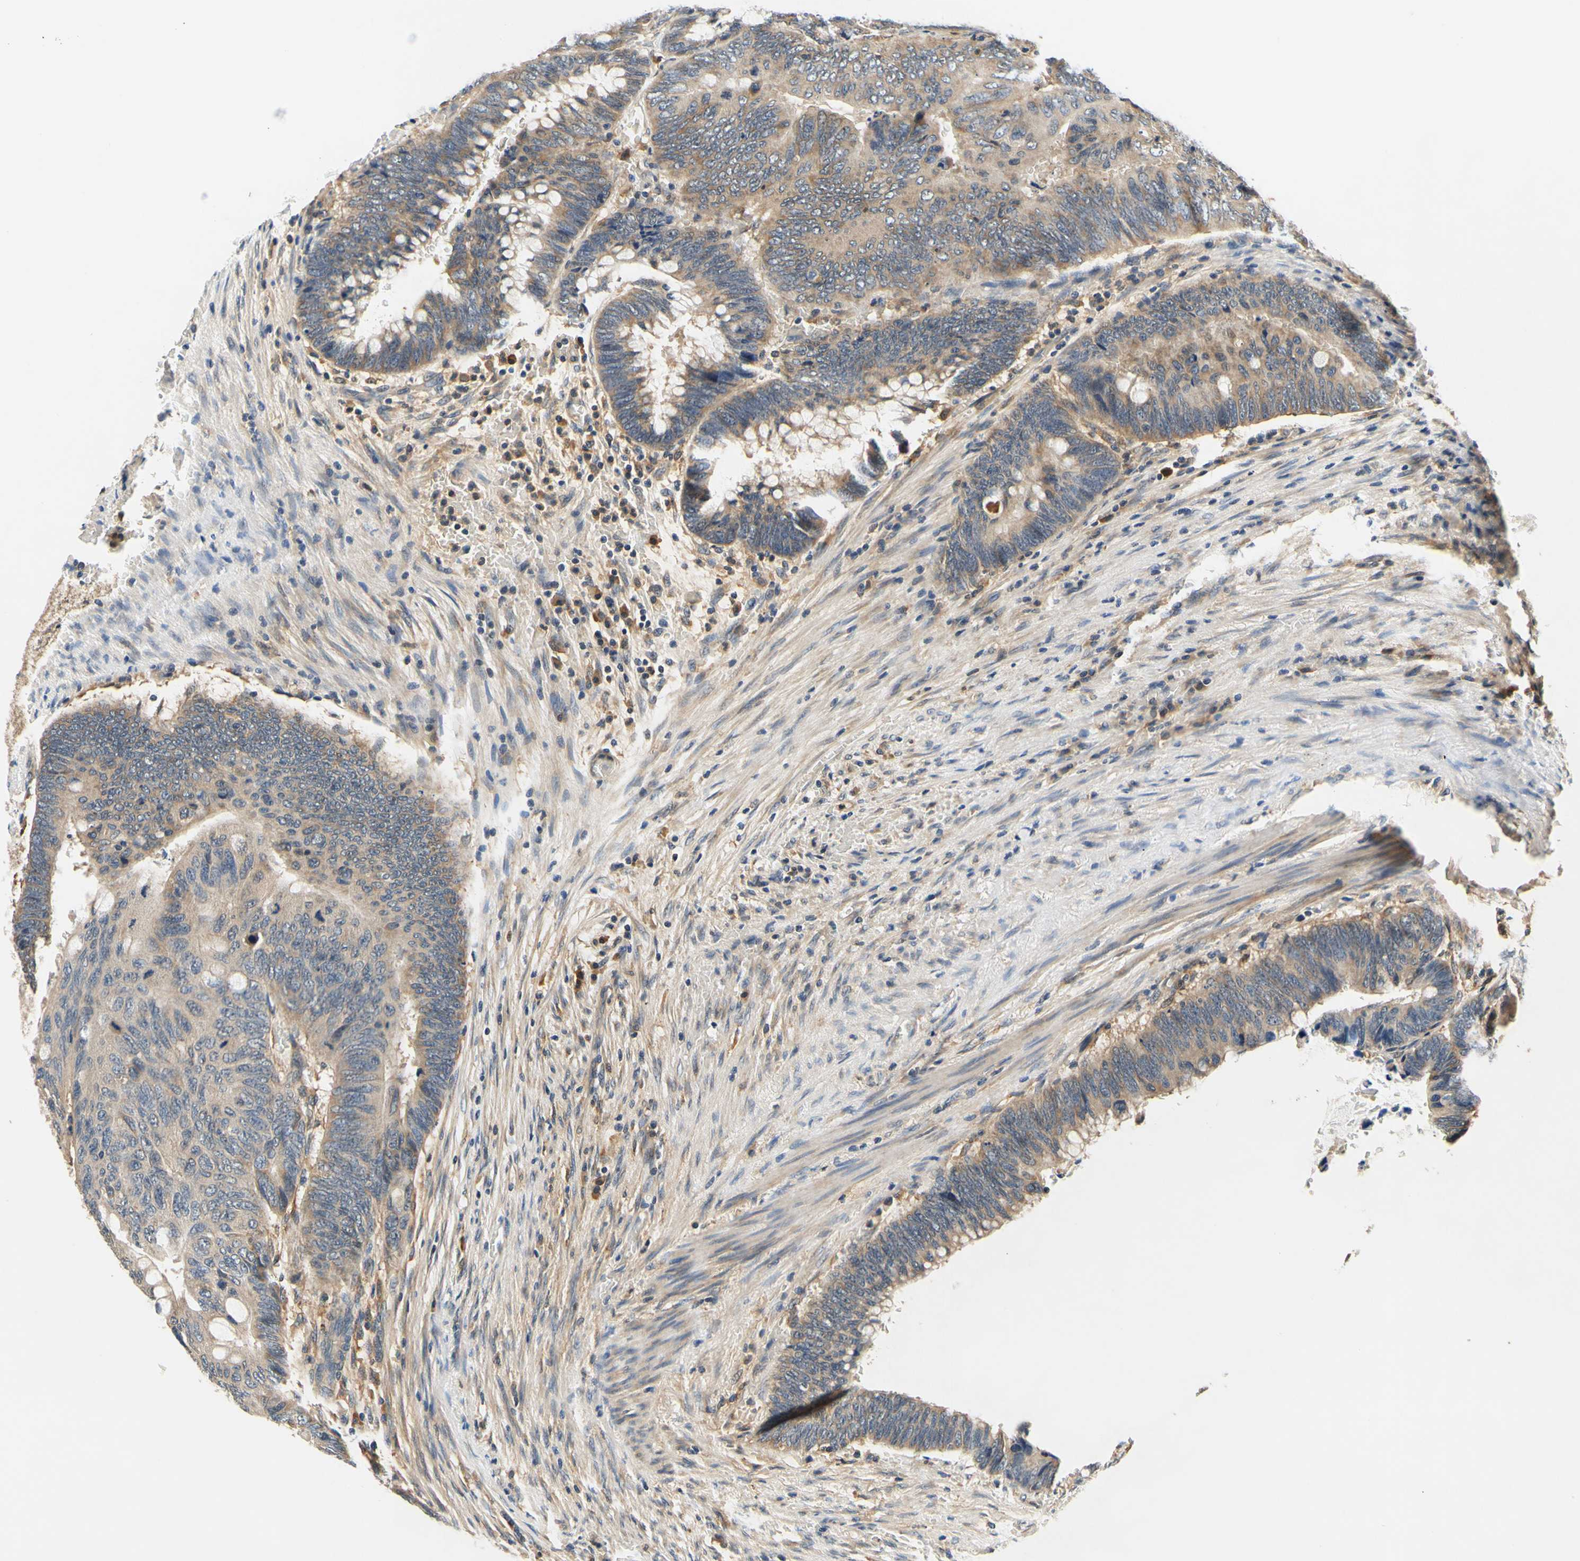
{"staining": {"intensity": "weak", "quantity": ">75%", "location": "cytoplasmic/membranous"}, "tissue": "colorectal cancer", "cell_type": "Tumor cells", "image_type": "cancer", "snomed": [{"axis": "morphology", "description": "Normal tissue, NOS"}, {"axis": "morphology", "description": "Adenocarcinoma, NOS"}, {"axis": "topography", "description": "Rectum"}, {"axis": "topography", "description": "Peripheral nerve tissue"}], "caption": "The image reveals staining of colorectal cancer (adenocarcinoma), revealing weak cytoplasmic/membranous protein staining (brown color) within tumor cells.", "gene": "PLA2G4A", "patient": {"sex": "male", "age": 92}}